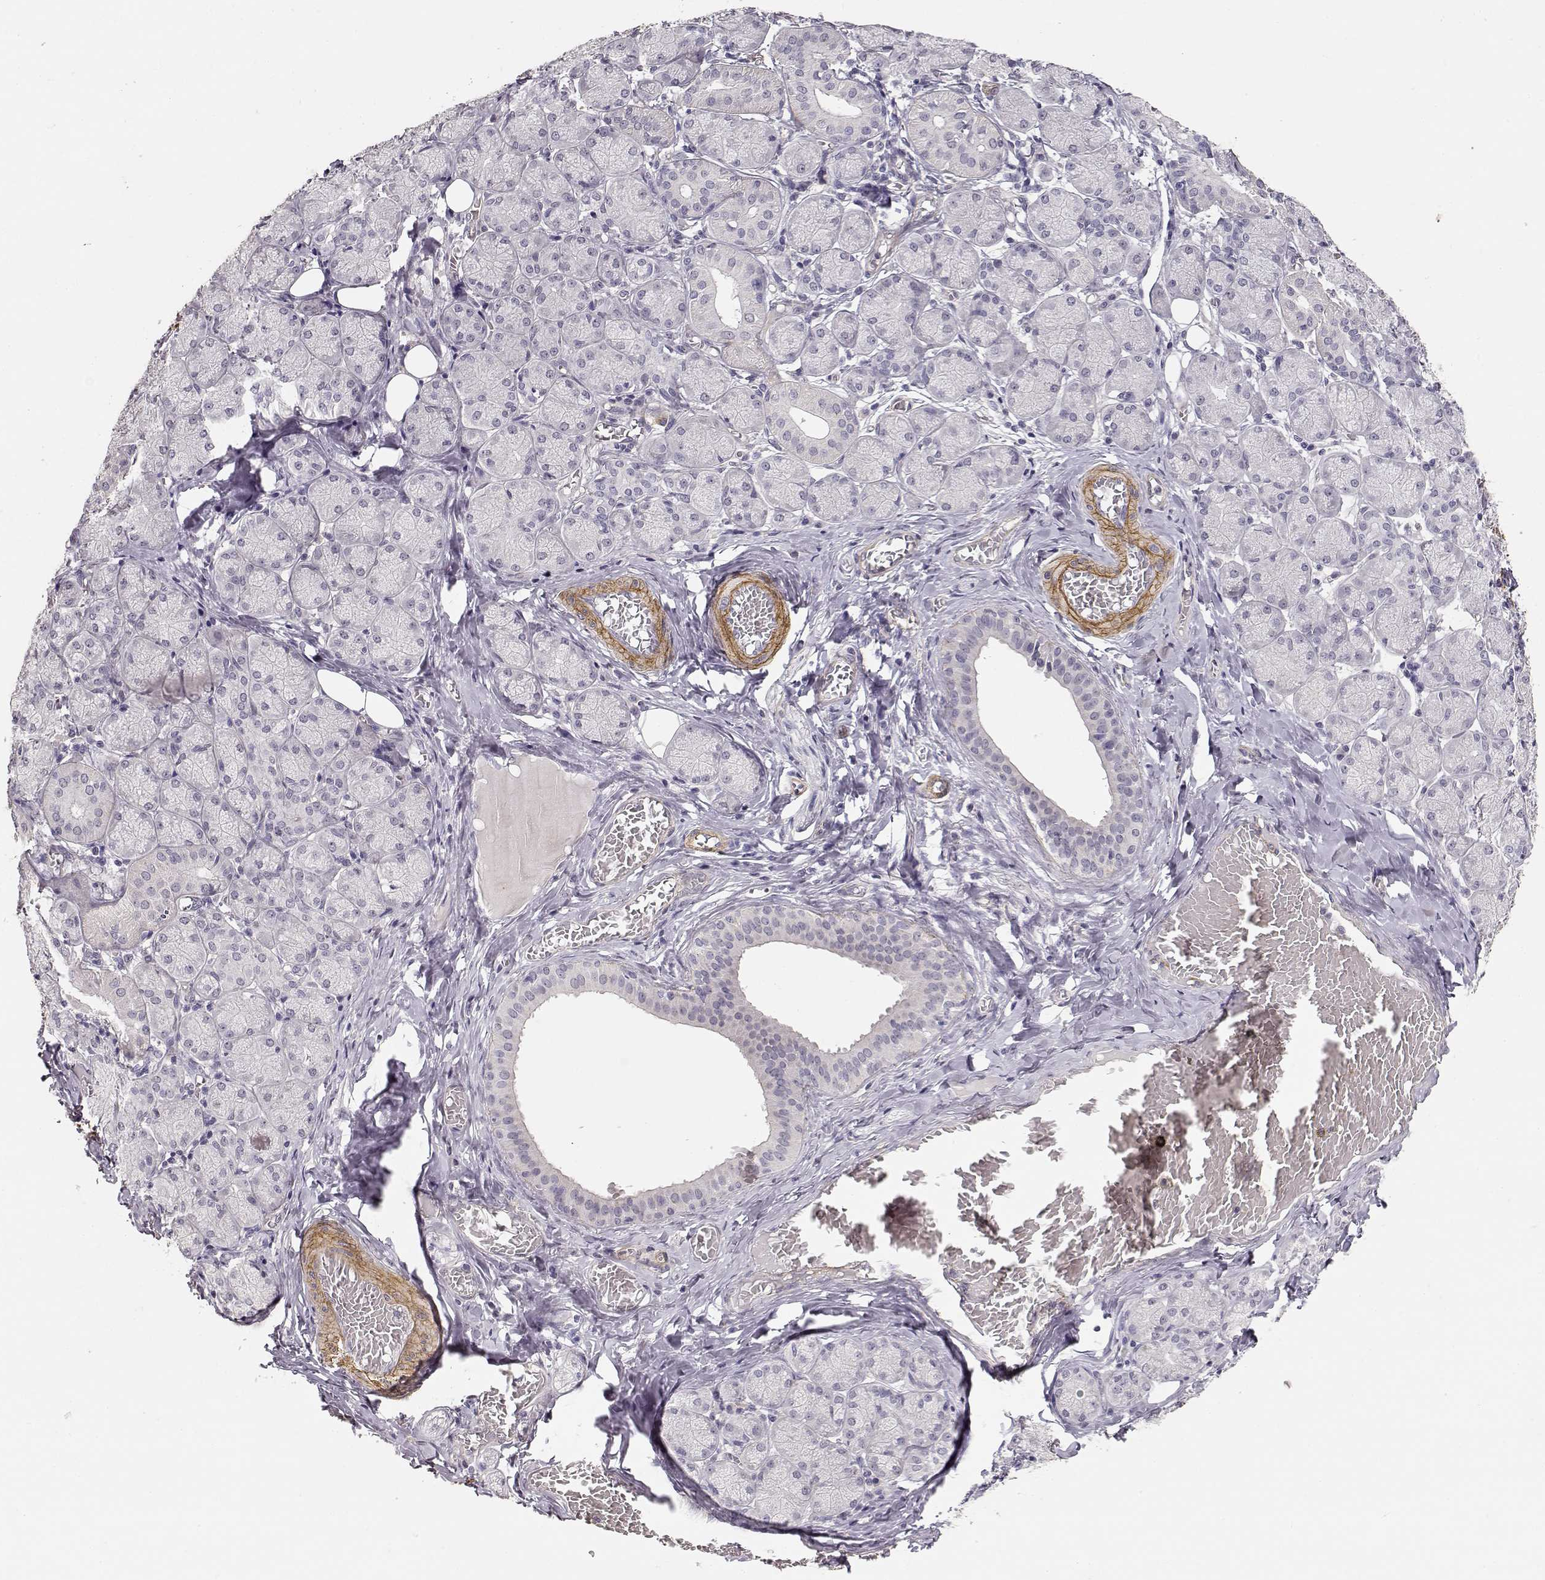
{"staining": {"intensity": "negative", "quantity": "none", "location": "none"}, "tissue": "salivary gland", "cell_type": "Glandular cells", "image_type": "normal", "snomed": [{"axis": "morphology", "description": "Normal tissue, NOS"}, {"axis": "topography", "description": "Salivary gland"}, {"axis": "topography", "description": "Peripheral nerve tissue"}], "caption": "Immunohistochemistry (IHC) histopathology image of unremarkable human salivary gland stained for a protein (brown), which exhibits no staining in glandular cells.", "gene": "LAMA5", "patient": {"sex": "female", "age": 24}}